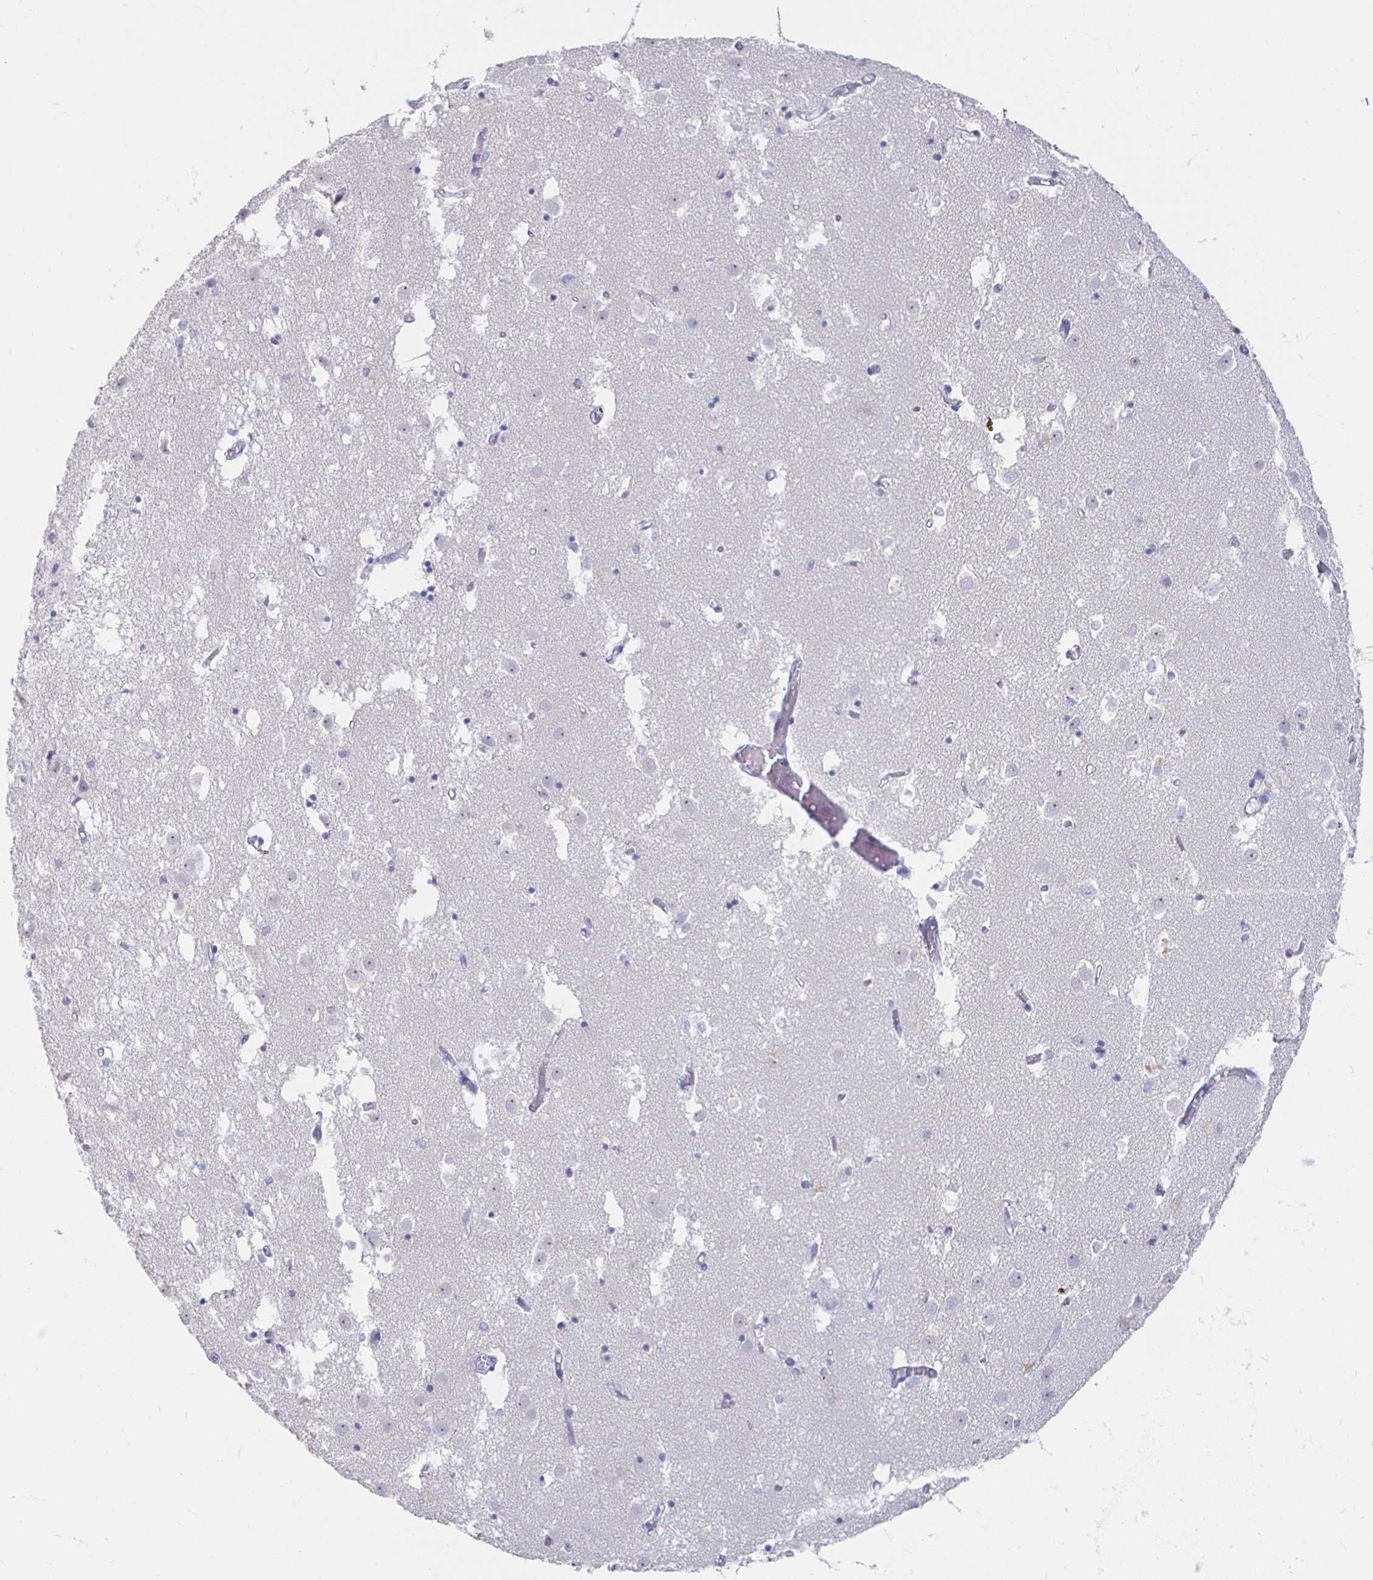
{"staining": {"intensity": "negative", "quantity": "none", "location": "none"}, "tissue": "caudate", "cell_type": "Glial cells", "image_type": "normal", "snomed": [{"axis": "morphology", "description": "Normal tissue, NOS"}, {"axis": "topography", "description": "Lateral ventricle wall"}], "caption": "Immunohistochemistry of normal caudate reveals no expression in glial cells. (DAB (3,3'-diaminobenzidine) immunohistochemistry, high magnification).", "gene": "LRRC23", "patient": {"sex": "male", "age": 70}}